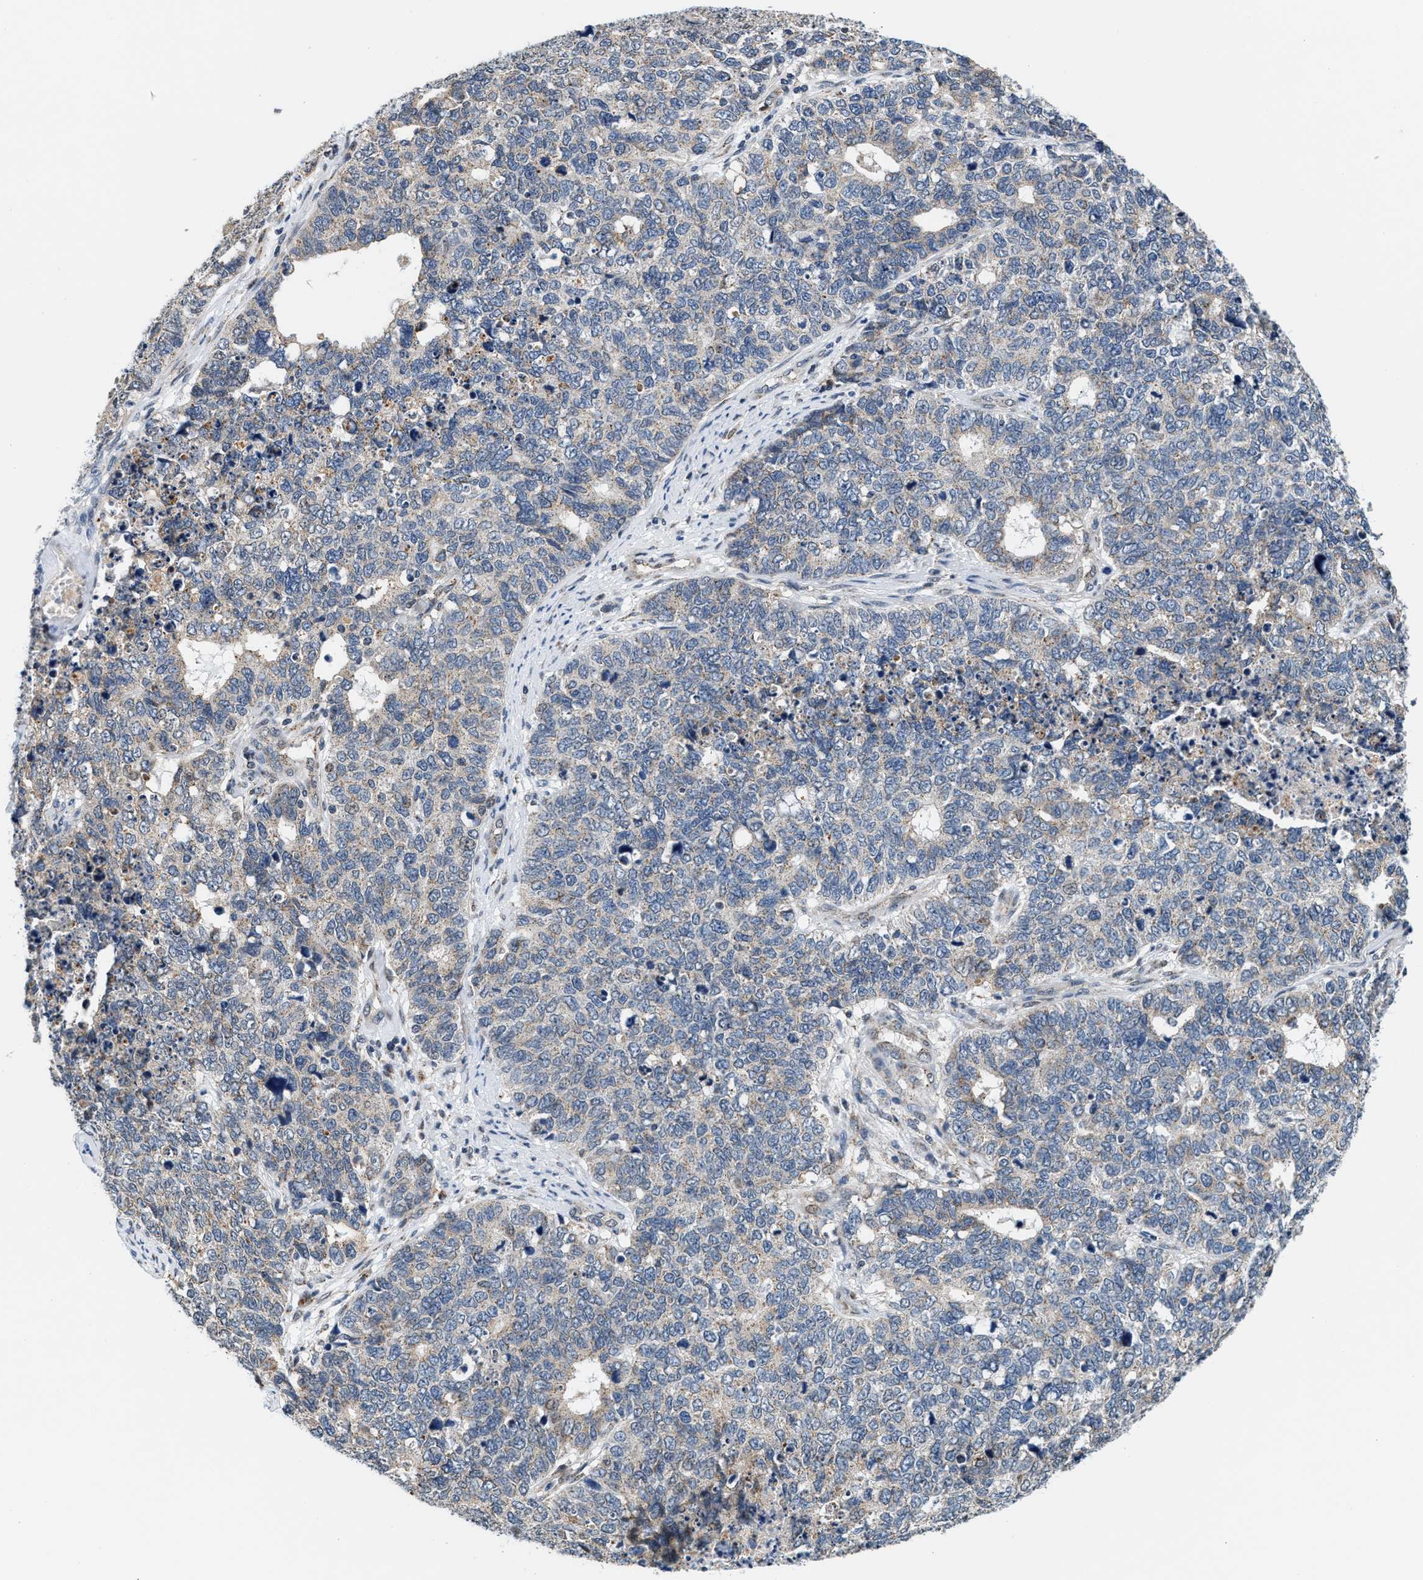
{"staining": {"intensity": "negative", "quantity": "none", "location": "none"}, "tissue": "cervical cancer", "cell_type": "Tumor cells", "image_type": "cancer", "snomed": [{"axis": "morphology", "description": "Squamous cell carcinoma, NOS"}, {"axis": "topography", "description": "Cervix"}], "caption": "High power microscopy micrograph of an immunohistochemistry micrograph of squamous cell carcinoma (cervical), revealing no significant expression in tumor cells.", "gene": "KCNMB2", "patient": {"sex": "female", "age": 63}}